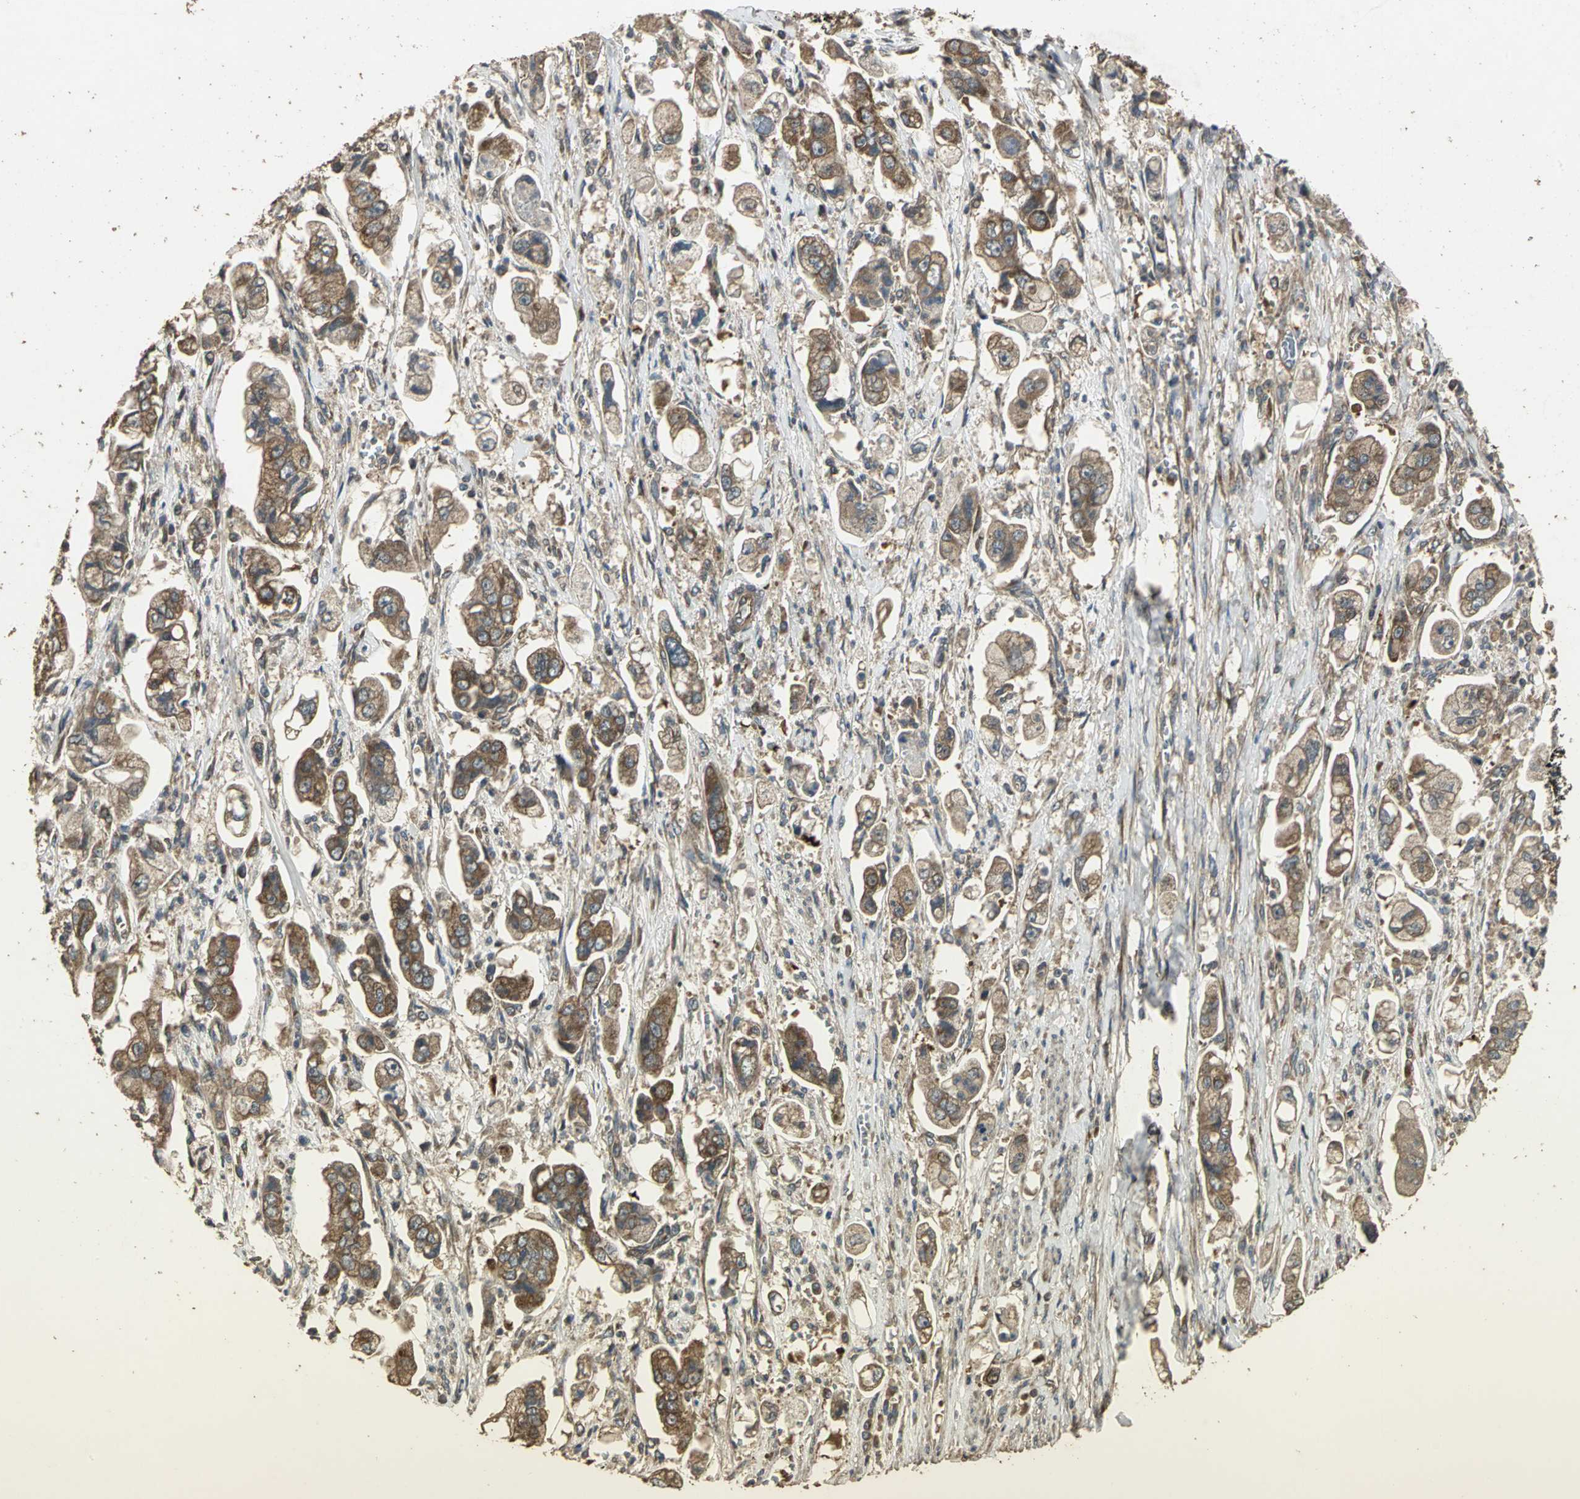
{"staining": {"intensity": "strong", "quantity": ">75%", "location": "cytoplasmic/membranous"}, "tissue": "stomach cancer", "cell_type": "Tumor cells", "image_type": "cancer", "snomed": [{"axis": "morphology", "description": "Adenocarcinoma, NOS"}, {"axis": "topography", "description": "Stomach"}], "caption": "Stomach cancer stained with DAB immunohistochemistry (IHC) shows high levels of strong cytoplasmic/membranous staining in approximately >75% of tumor cells. Immunohistochemistry stains the protein of interest in brown and the nuclei are stained blue.", "gene": "KANK1", "patient": {"sex": "male", "age": 62}}